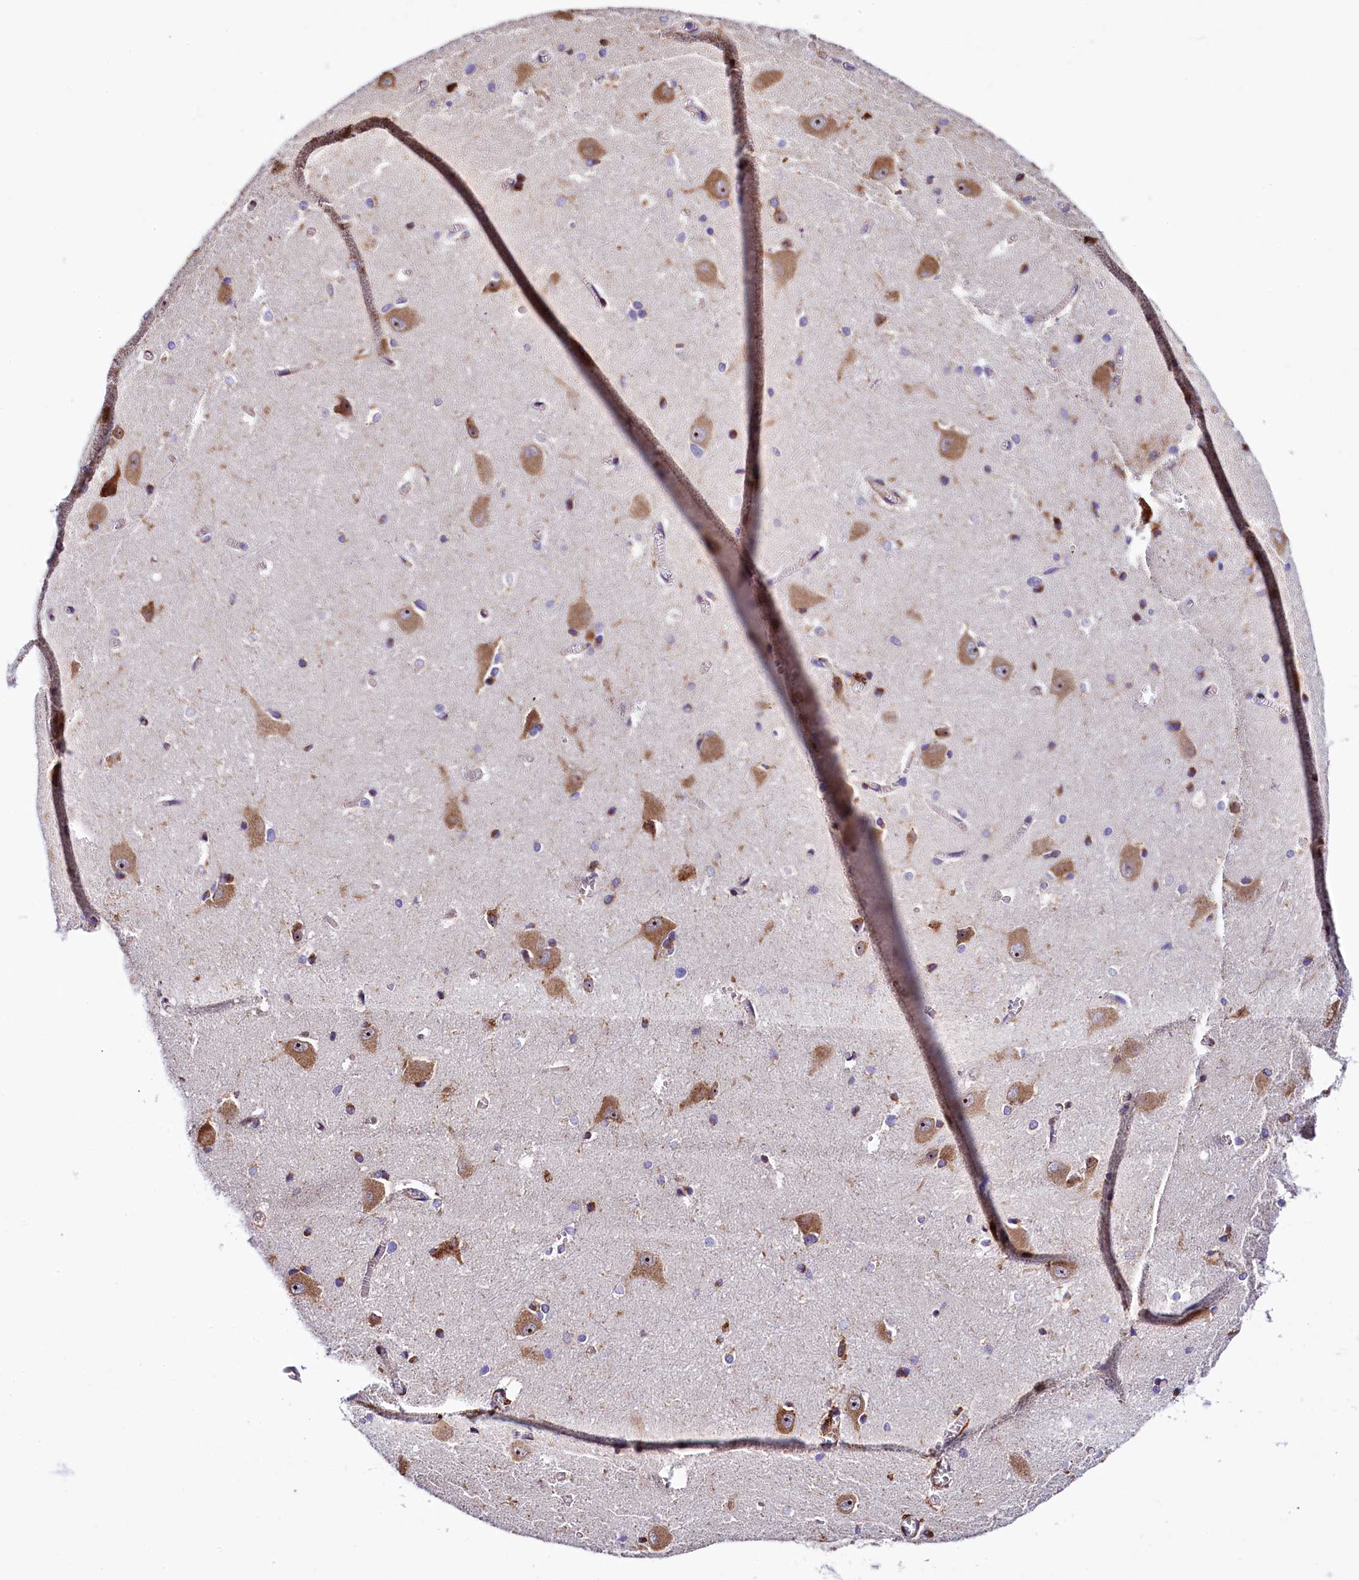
{"staining": {"intensity": "moderate", "quantity": "25%-75%", "location": "cytoplasmic/membranous"}, "tissue": "caudate", "cell_type": "Glial cells", "image_type": "normal", "snomed": [{"axis": "morphology", "description": "Normal tissue, NOS"}, {"axis": "topography", "description": "Lateral ventricle wall"}], "caption": "Approximately 25%-75% of glial cells in normal human caudate show moderate cytoplasmic/membranous protein staining as visualized by brown immunohistochemical staining.", "gene": "CAPS2", "patient": {"sex": "male", "age": 37}}